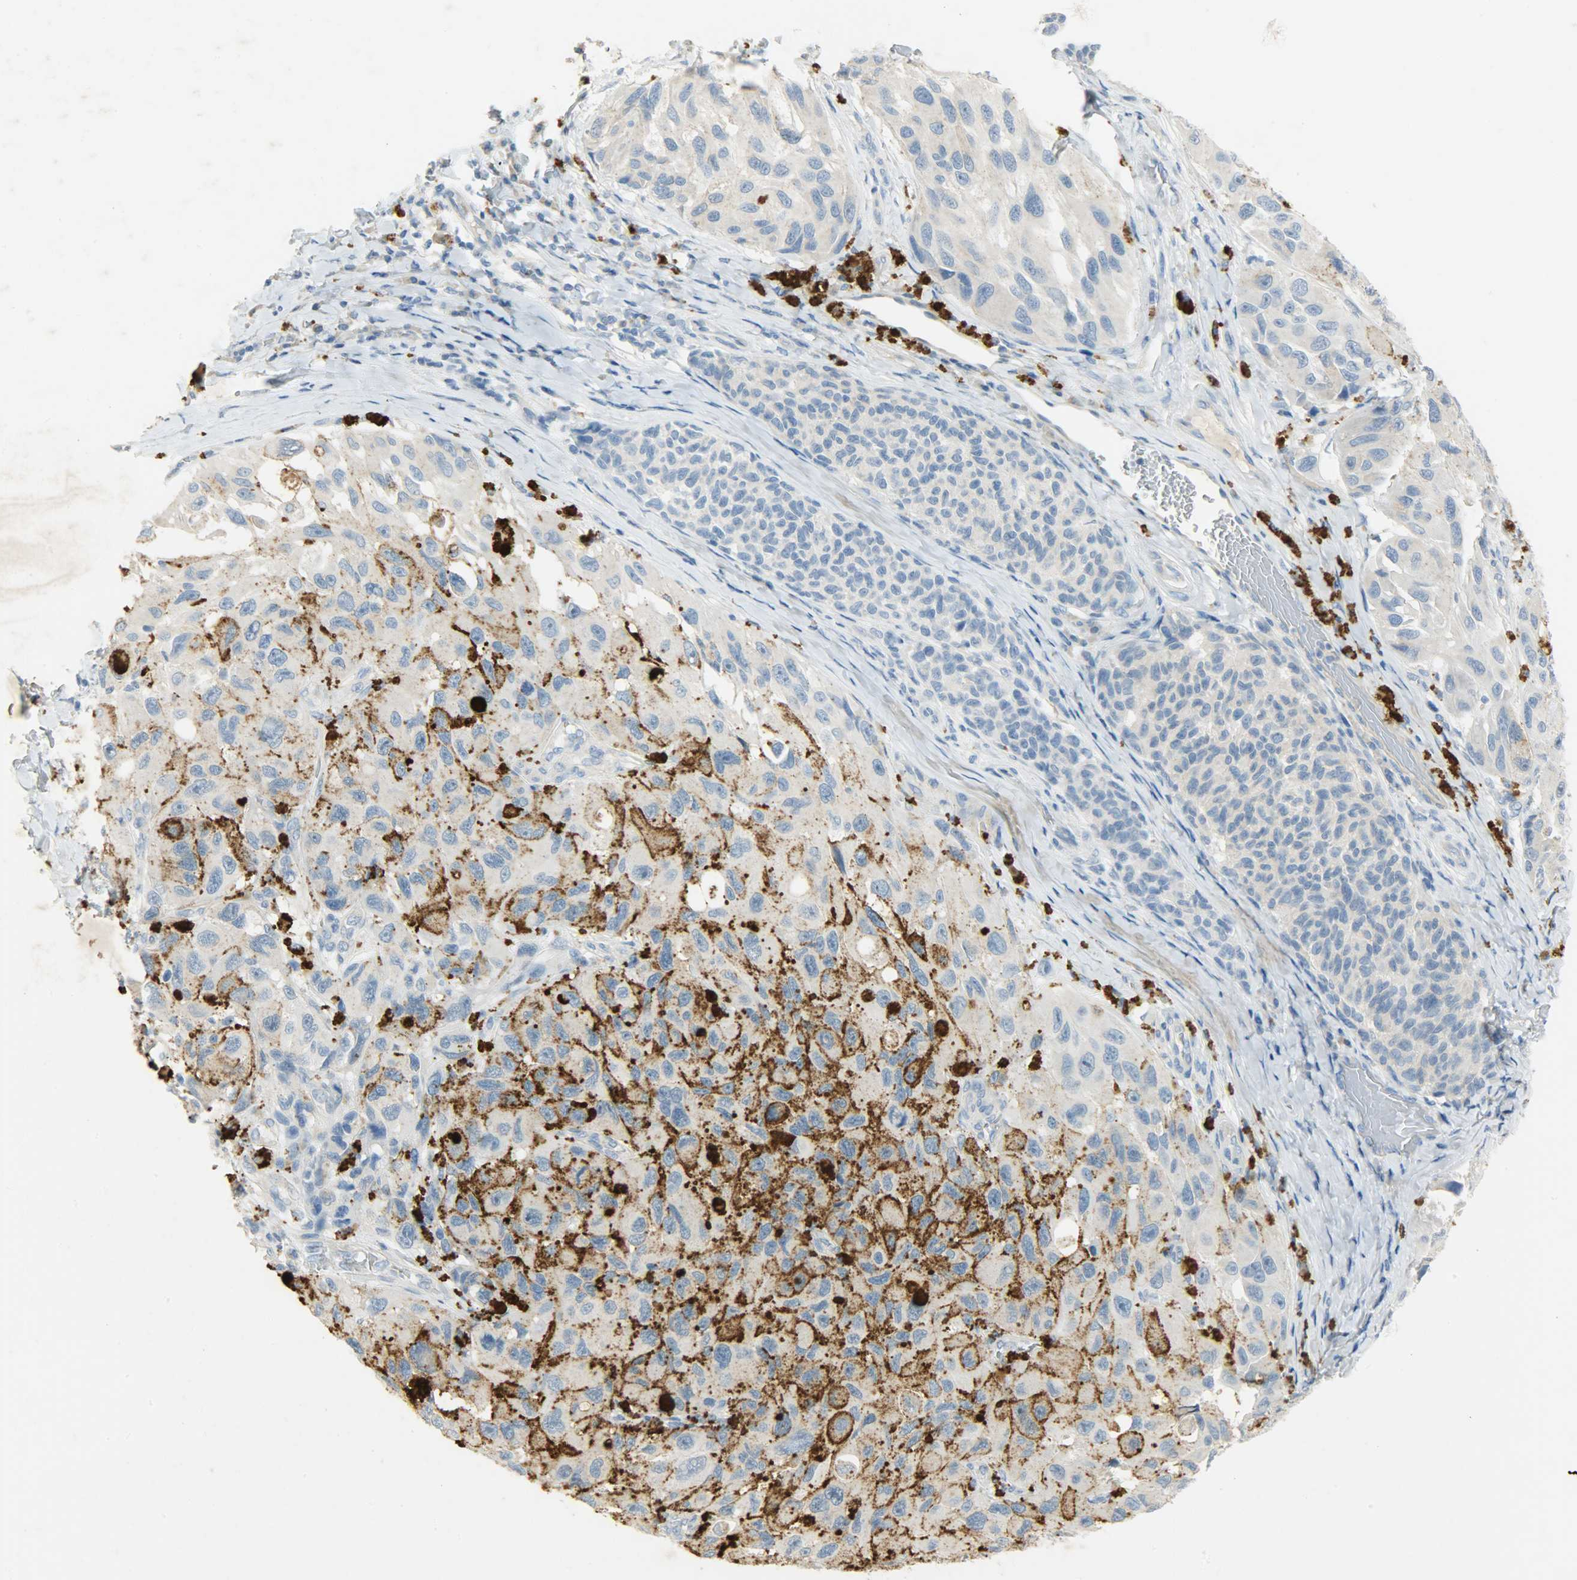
{"staining": {"intensity": "negative", "quantity": "none", "location": "none"}, "tissue": "melanoma", "cell_type": "Tumor cells", "image_type": "cancer", "snomed": [{"axis": "morphology", "description": "Malignant melanoma, NOS"}, {"axis": "topography", "description": "Skin"}], "caption": "The photomicrograph displays no staining of tumor cells in melanoma. The staining was performed using DAB to visualize the protein expression in brown, while the nuclei were stained in blue with hematoxylin (Magnification: 20x).", "gene": "PROM1", "patient": {"sex": "female", "age": 73}}